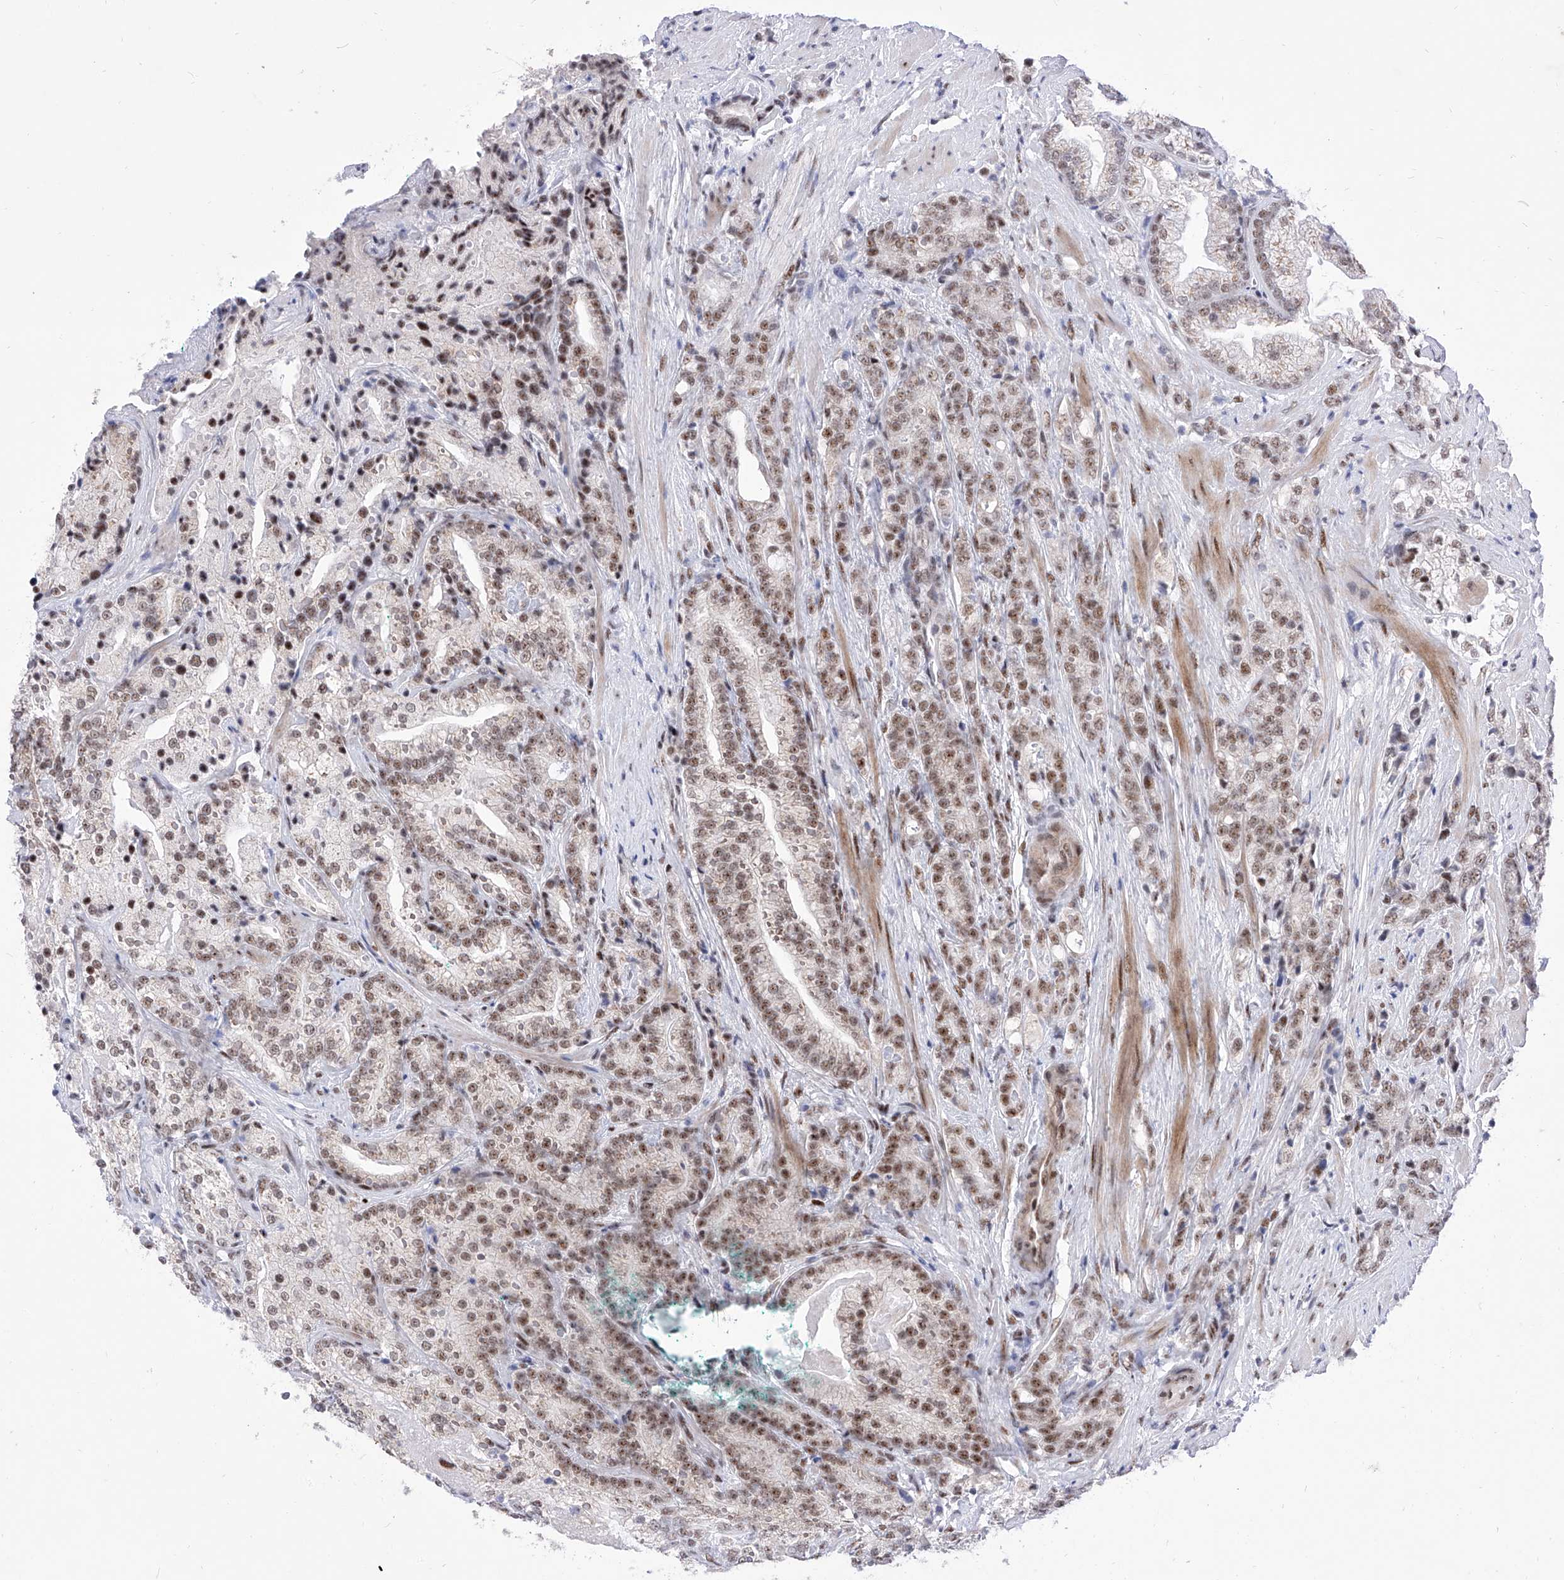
{"staining": {"intensity": "moderate", "quantity": ">75%", "location": "nuclear"}, "tissue": "prostate cancer", "cell_type": "Tumor cells", "image_type": "cancer", "snomed": [{"axis": "morphology", "description": "Adenocarcinoma, High grade"}, {"axis": "topography", "description": "Prostate"}], "caption": "Immunohistochemistry (DAB (3,3'-diaminobenzidine)) staining of high-grade adenocarcinoma (prostate) exhibits moderate nuclear protein expression in approximately >75% of tumor cells.", "gene": "ATN1", "patient": {"sex": "male", "age": 57}}